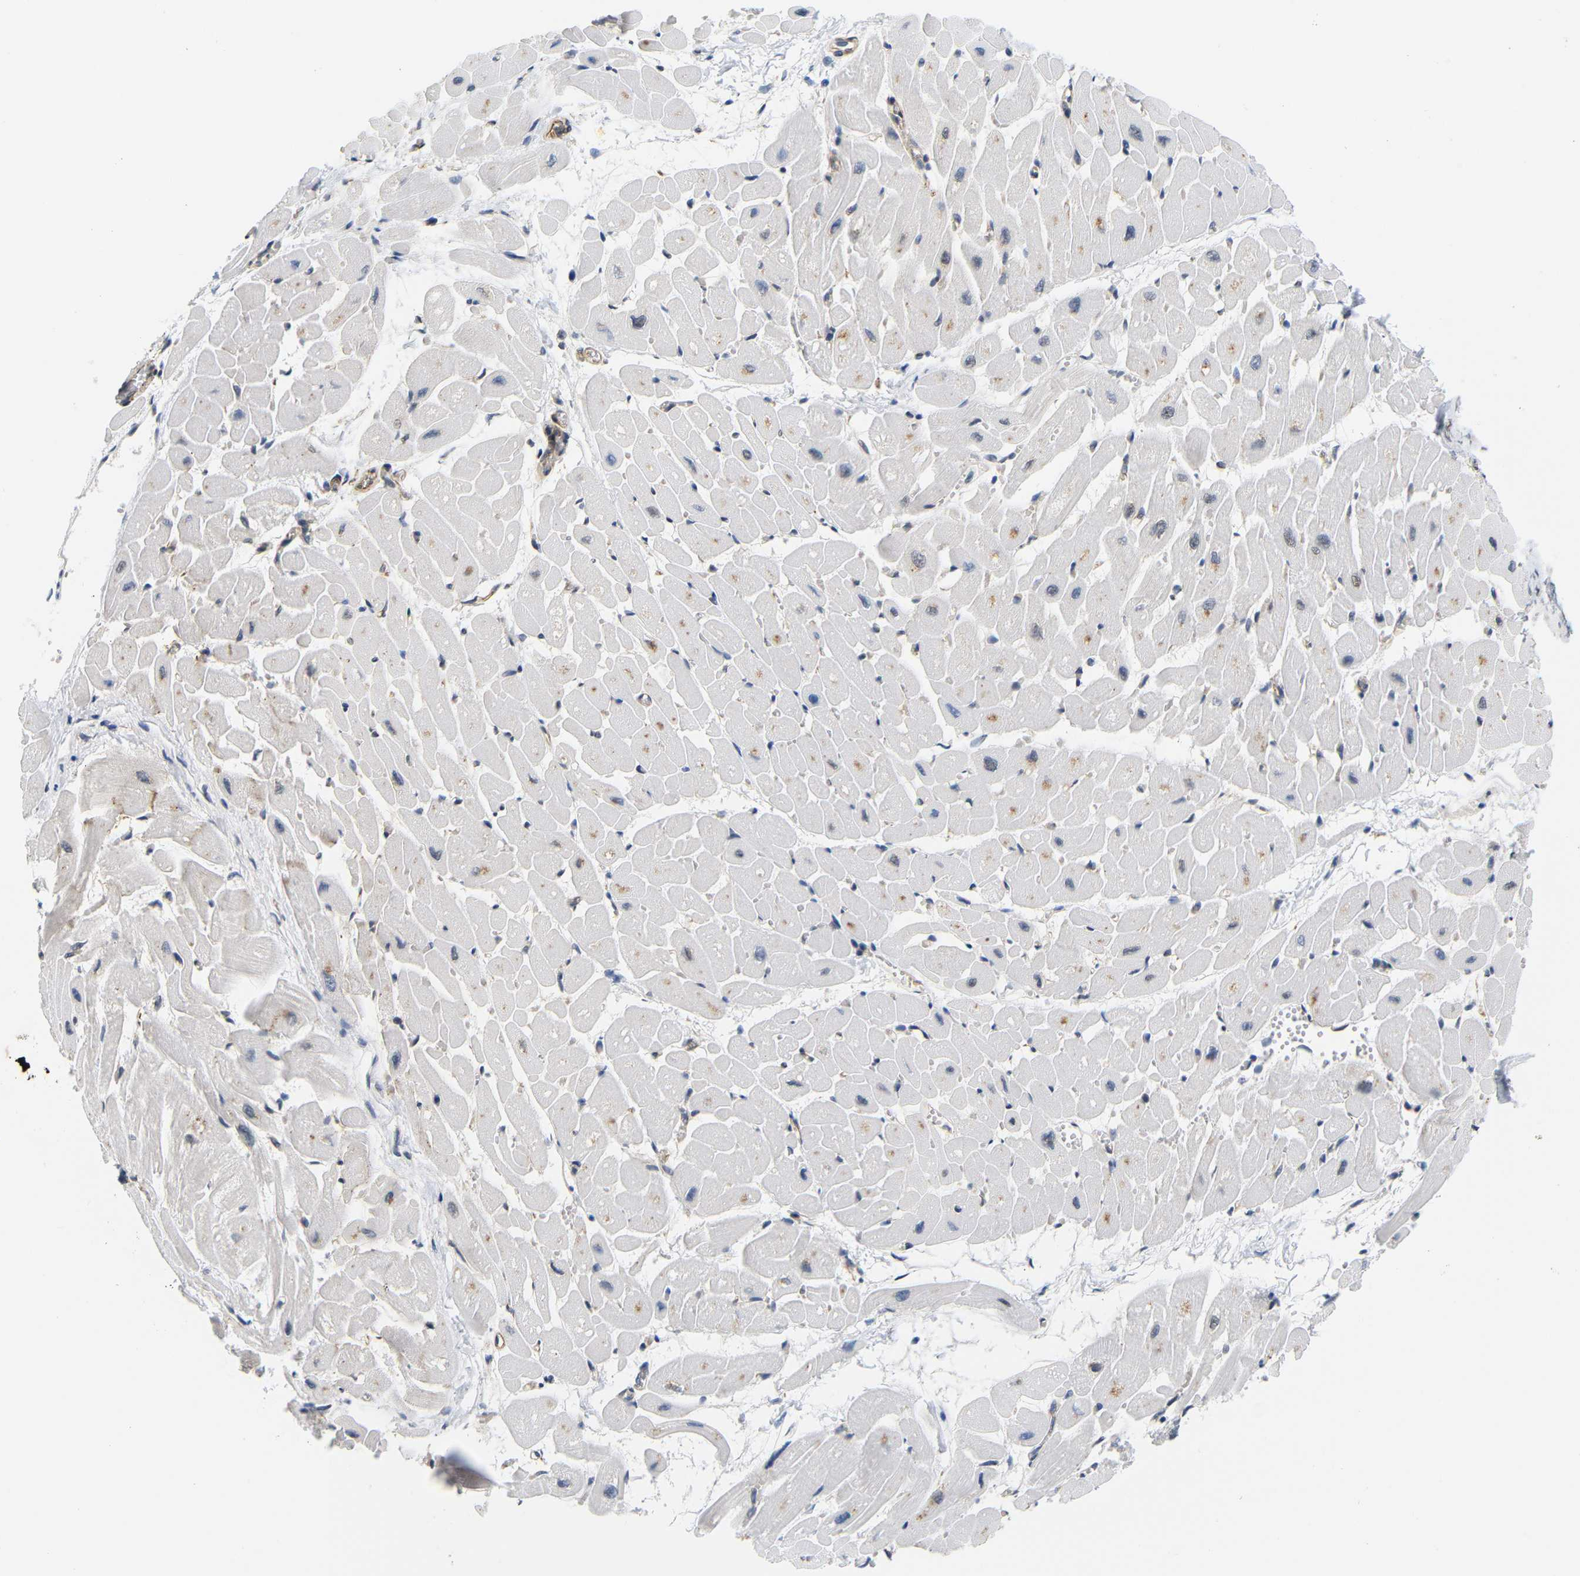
{"staining": {"intensity": "moderate", "quantity": "25%-75%", "location": "cytoplasmic/membranous"}, "tissue": "heart muscle", "cell_type": "Cardiomyocytes", "image_type": "normal", "snomed": [{"axis": "morphology", "description": "Normal tissue, NOS"}, {"axis": "topography", "description": "Heart"}], "caption": "DAB immunohistochemical staining of normal human heart muscle demonstrates moderate cytoplasmic/membranous protein positivity in approximately 25%-75% of cardiomyocytes.", "gene": "GJA5", "patient": {"sex": "male", "age": 45}}